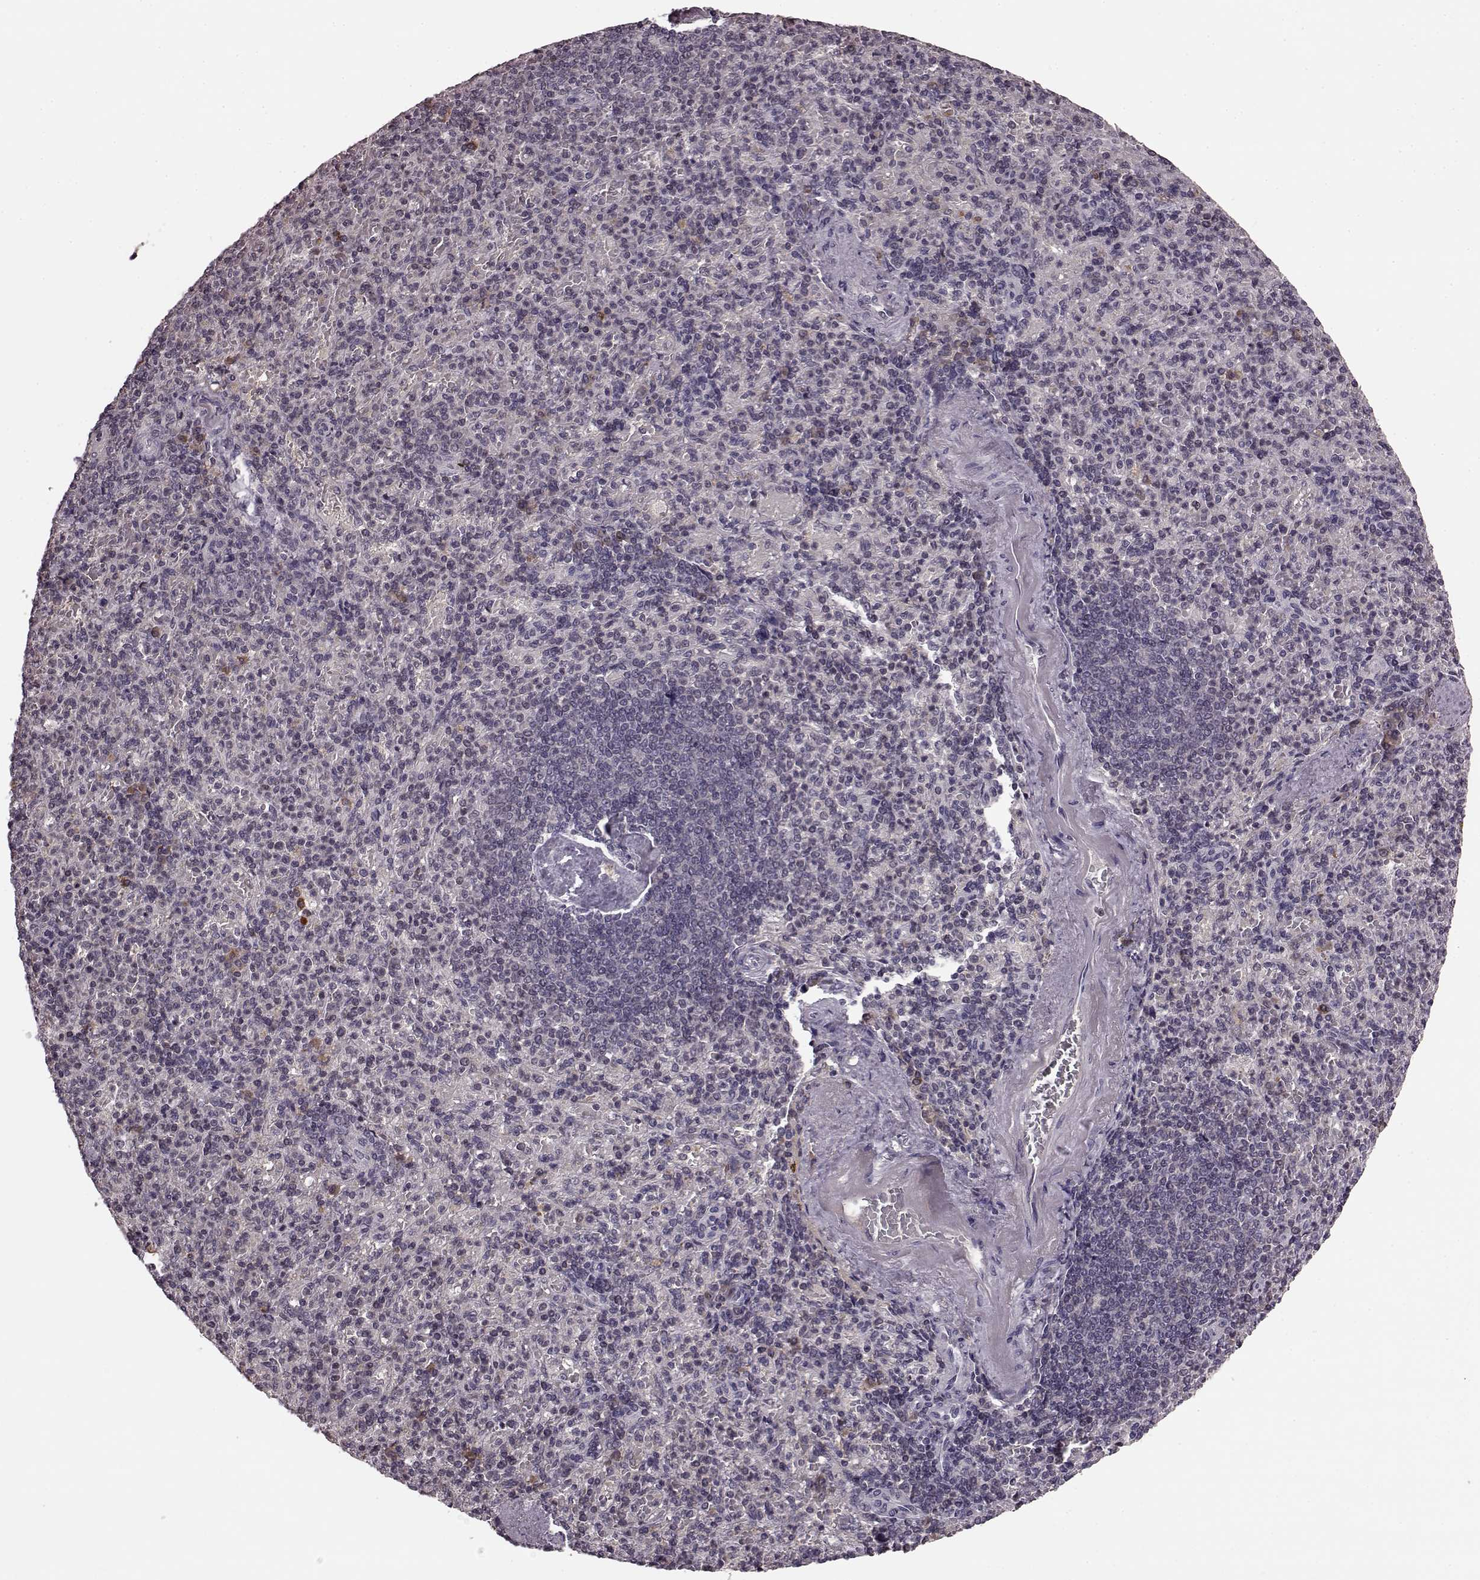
{"staining": {"intensity": "weak", "quantity": "<25%", "location": "cytoplasmic/membranous"}, "tissue": "spleen", "cell_type": "Cells in red pulp", "image_type": "normal", "snomed": [{"axis": "morphology", "description": "Normal tissue, NOS"}, {"axis": "topography", "description": "Spleen"}], "caption": "The histopathology image exhibits no staining of cells in red pulp in benign spleen.", "gene": "NRL", "patient": {"sex": "female", "age": 74}}